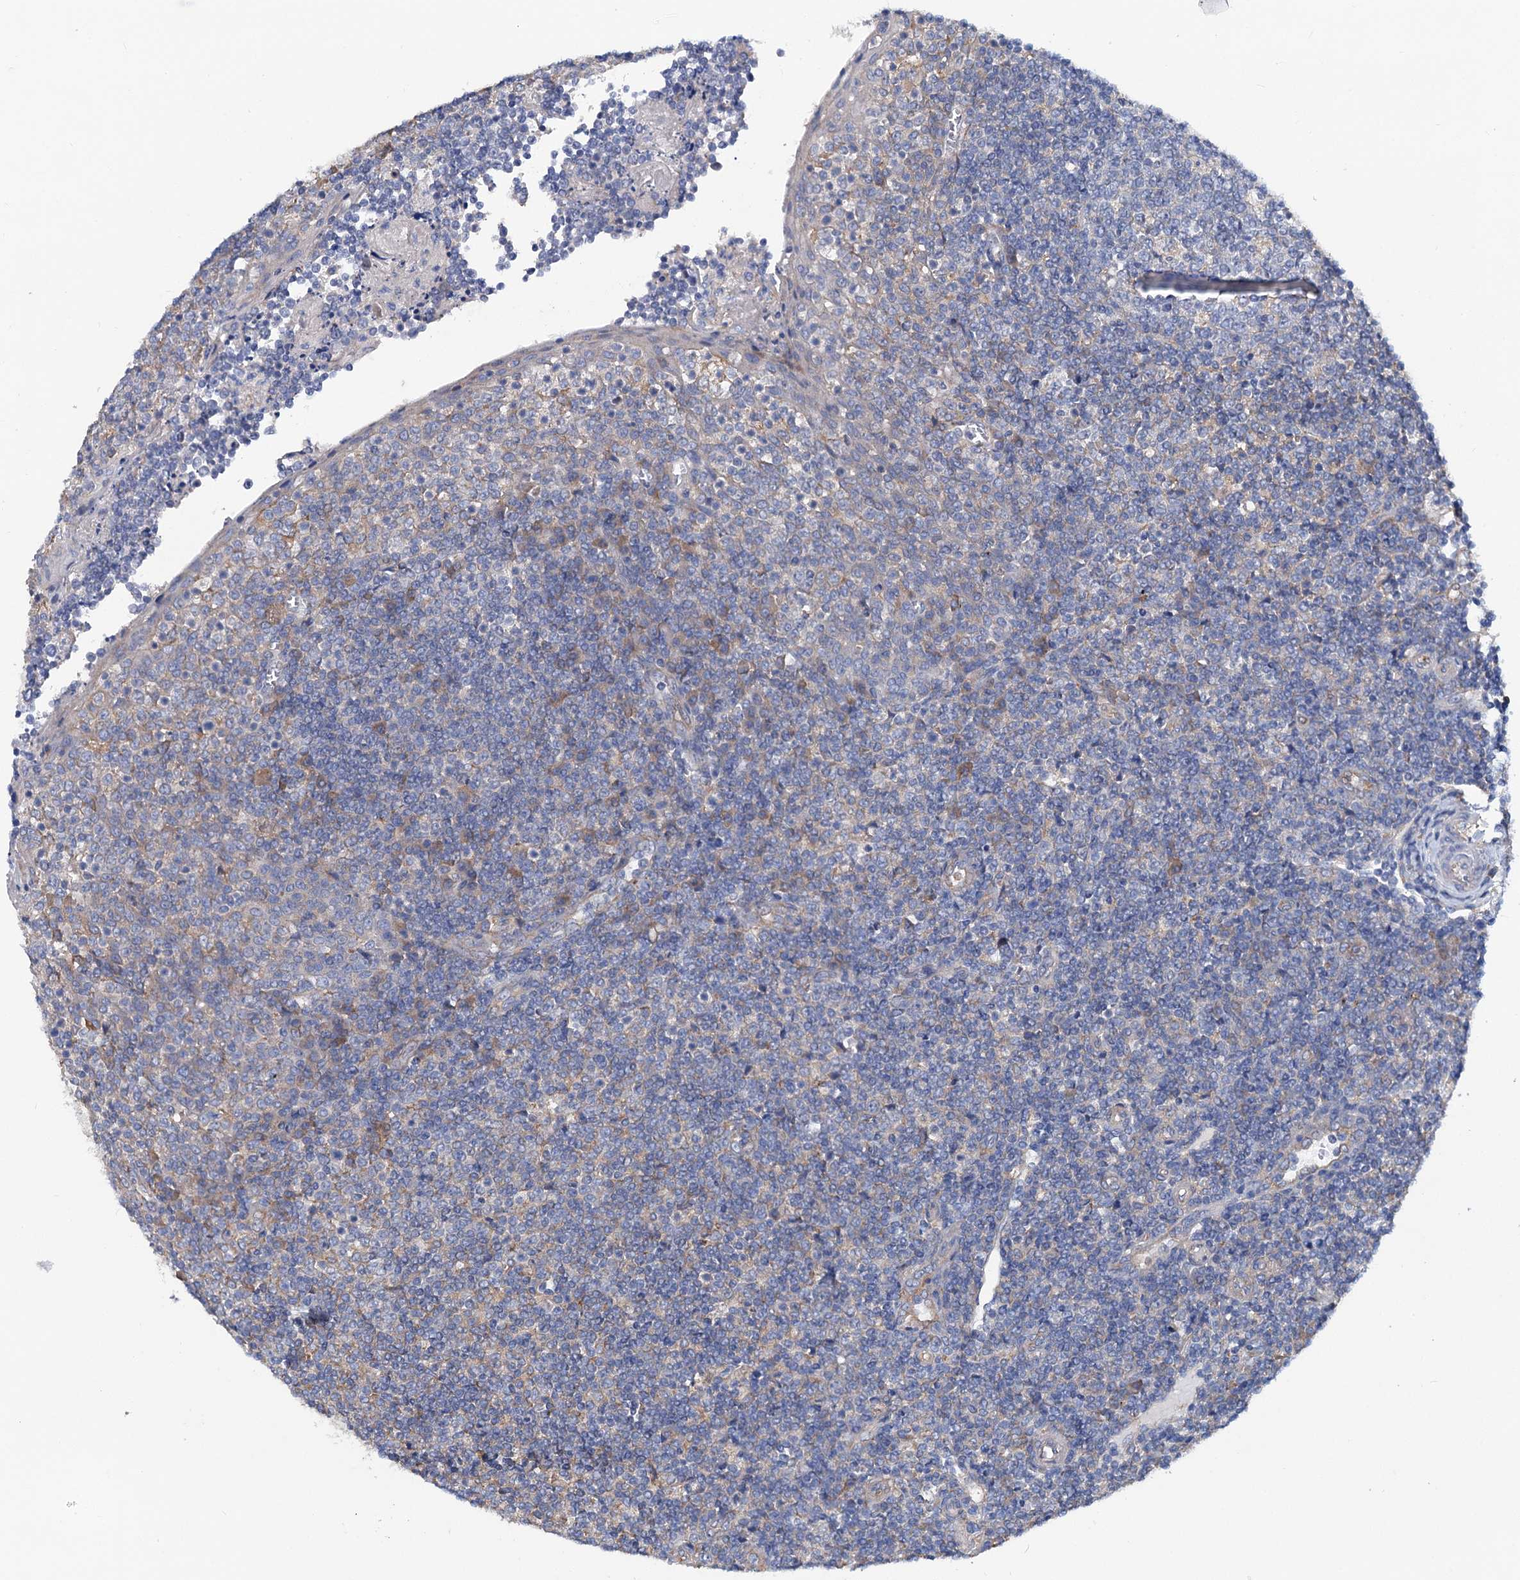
{"staining": {"intensity": "negative", "quantity": "none", "location": "none"}, "tissue": "tonsil", "cell_type": "Germinal center cells", "image_type": "normal", "snomed": [{"axis": "morphology", "description": "Normal tissue, NOS"}, {"axis": "topography", "description": "Tonsil"}], "caption": "Tonsil stained for a protein using immunohistochemistry demonstrates no staining germinal center cells.", "gene": "TRIM55", "patient": {"sex": "female", "age": 19}}